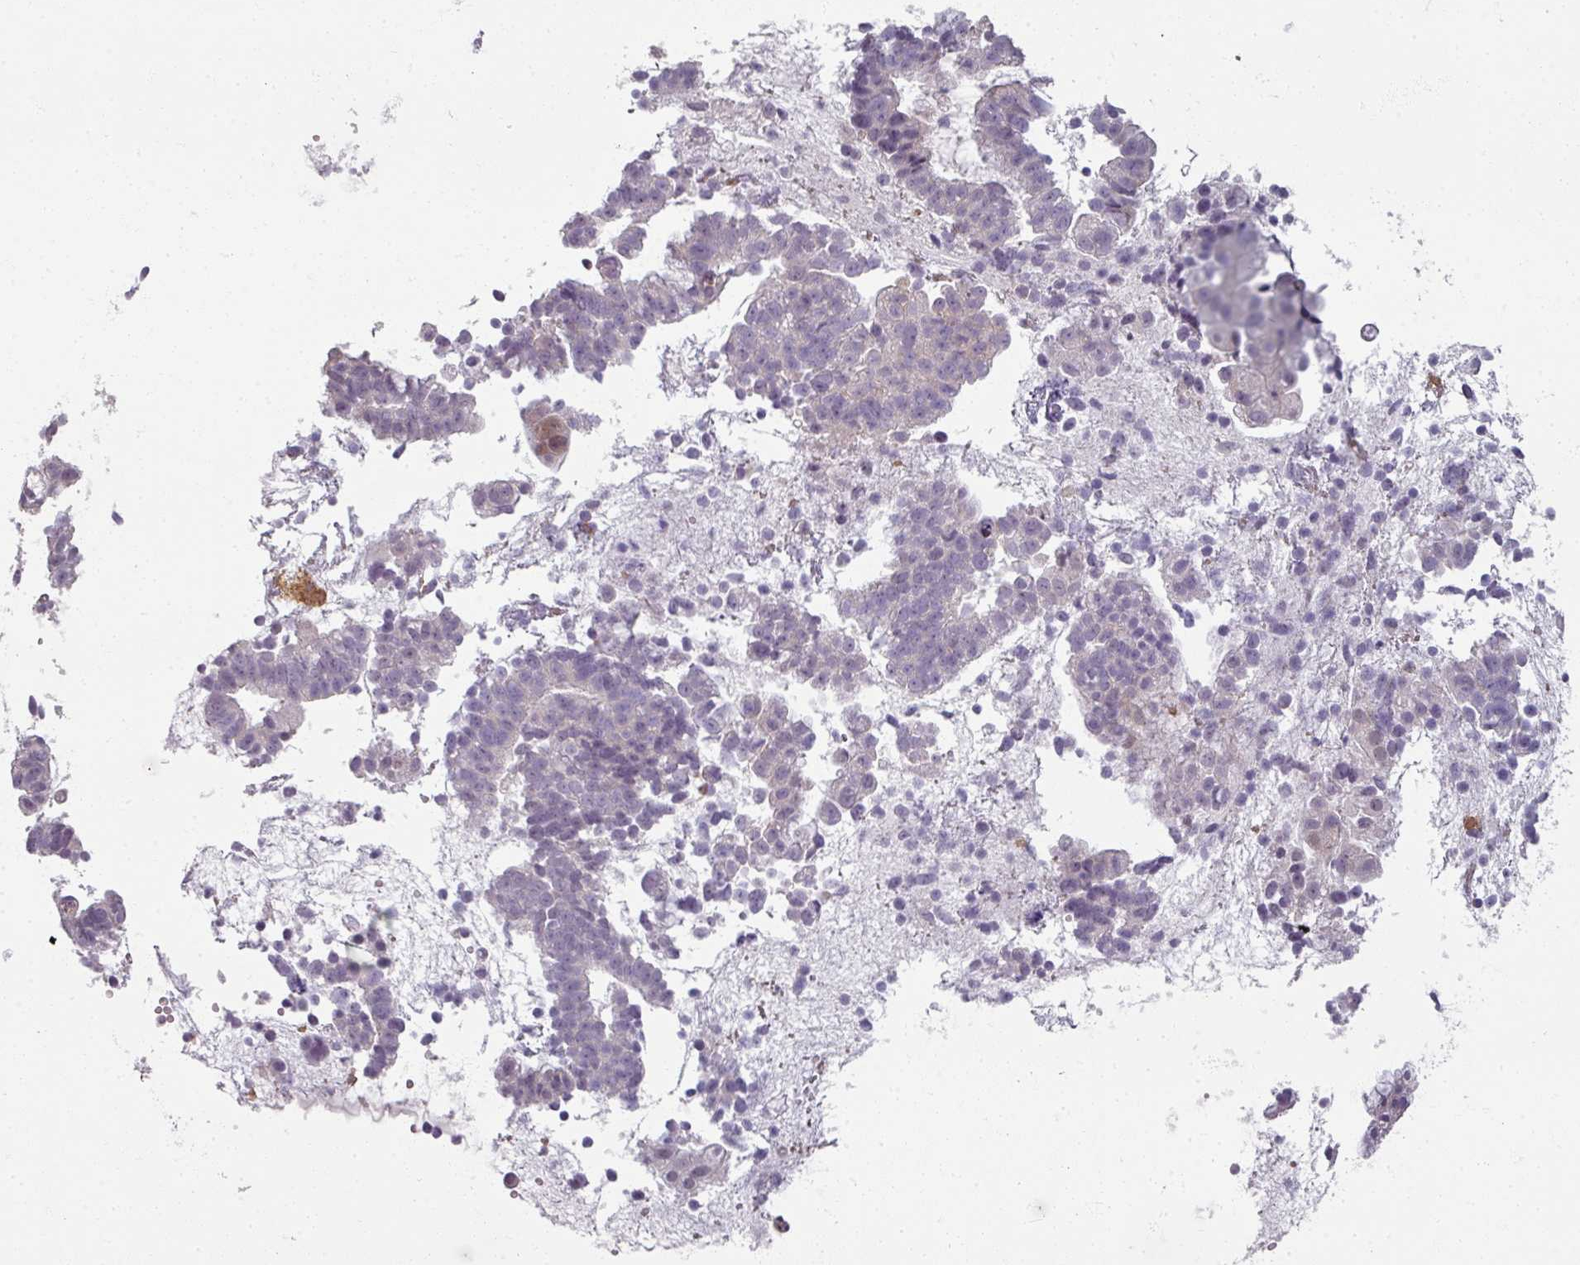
{"staining": {"intensity": "negative", "quantity": "none", "location": "none"}, "tissue": "endometrial cancer", "cell_type": "Tumor cells", "image_type": "cancer", "snomed": [{"axis": "morphology", "description": "Adenocarcinoma, NOS"}, {"axis": "topography", "description": "Endometrium"}], "caption": "A histopathology image of human adenocarcinoma (endometrial) is negative for staining in tumor cells. (IHC, brightfield microscopy, high magnification).", "gene": "MYMK", "patient": {"sex": "female", "age": 76}}